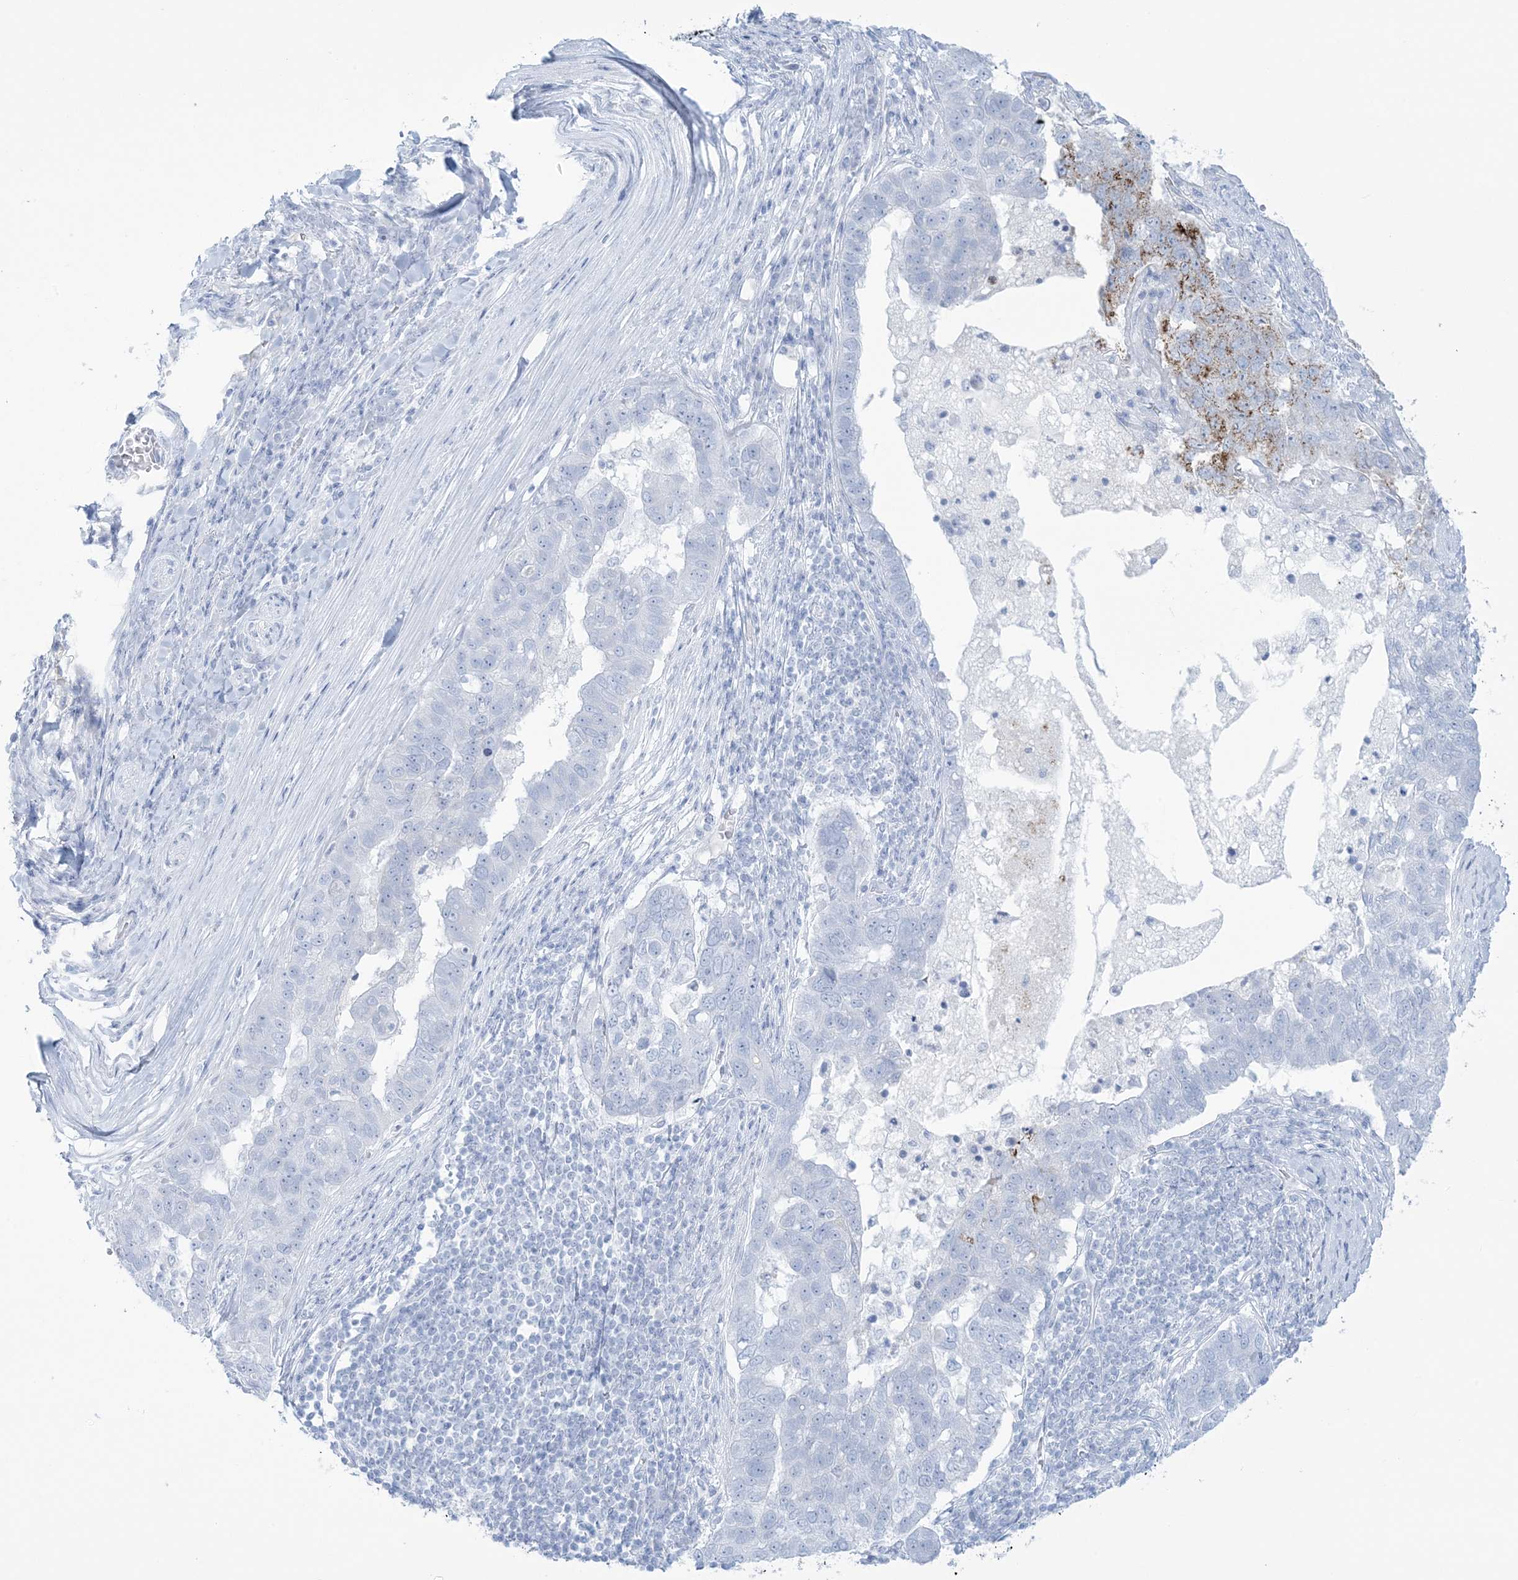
{"staining": {"intensity": "moderate", "quantity": "<25%", "location": "cytoplasmic/membranous"}, "tissue": "pancreatic cancer", "cell_type": "Tumor cells", "image_type": "cancer", "snomed": [{"axis": "morphology", "description": "Adenocarcinoma, NOS"}, {"axis": "topography", "description": "Pancreas"}], "caption": "Human adenocarcinoma (pancreatic) stained with a protein marker displays moderate staining in tumor cells.", "gene": "AGXT", "patient": {"sex": "female", "age": 61}}